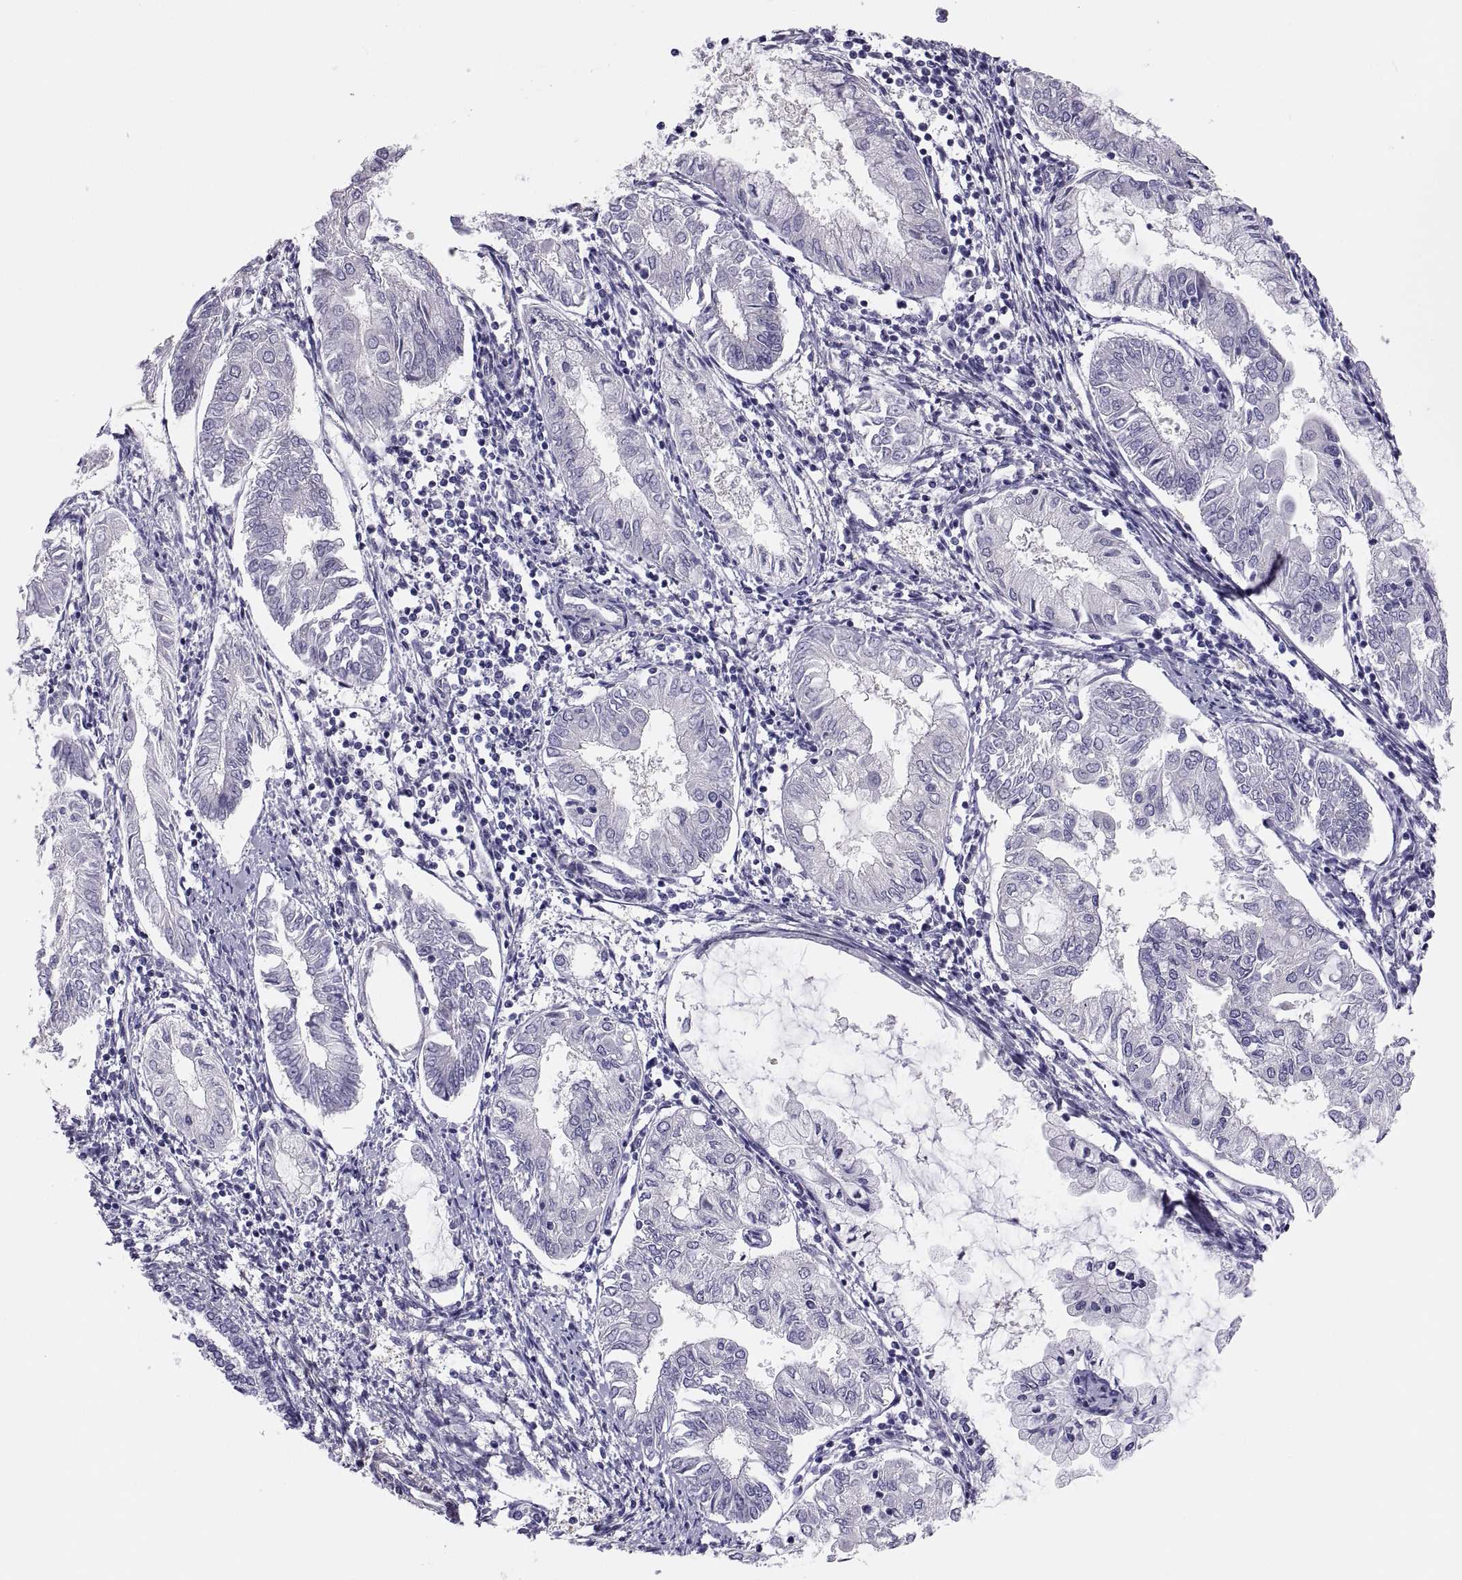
{"staining": {"intensity": "negative", "quantity": "none", "location": "none"}, "tissue": "endometrial cancer", "cell_type": "Tumor cells", "image_type": "cancer", "snomed": [{"axis": "morphology", "description": "Adenocarcinoma, NOS"}, {"axis": "topography", "description": "Endometrium"}], "caption": "Immunohistochemistry photomicrograph of human adenocarcinoma (endometrial) stained for a protein (brown), which demonstrates no expression in tumor cells.", "gene": "STRC", "patient": {"sex": "female", "age": 68}}